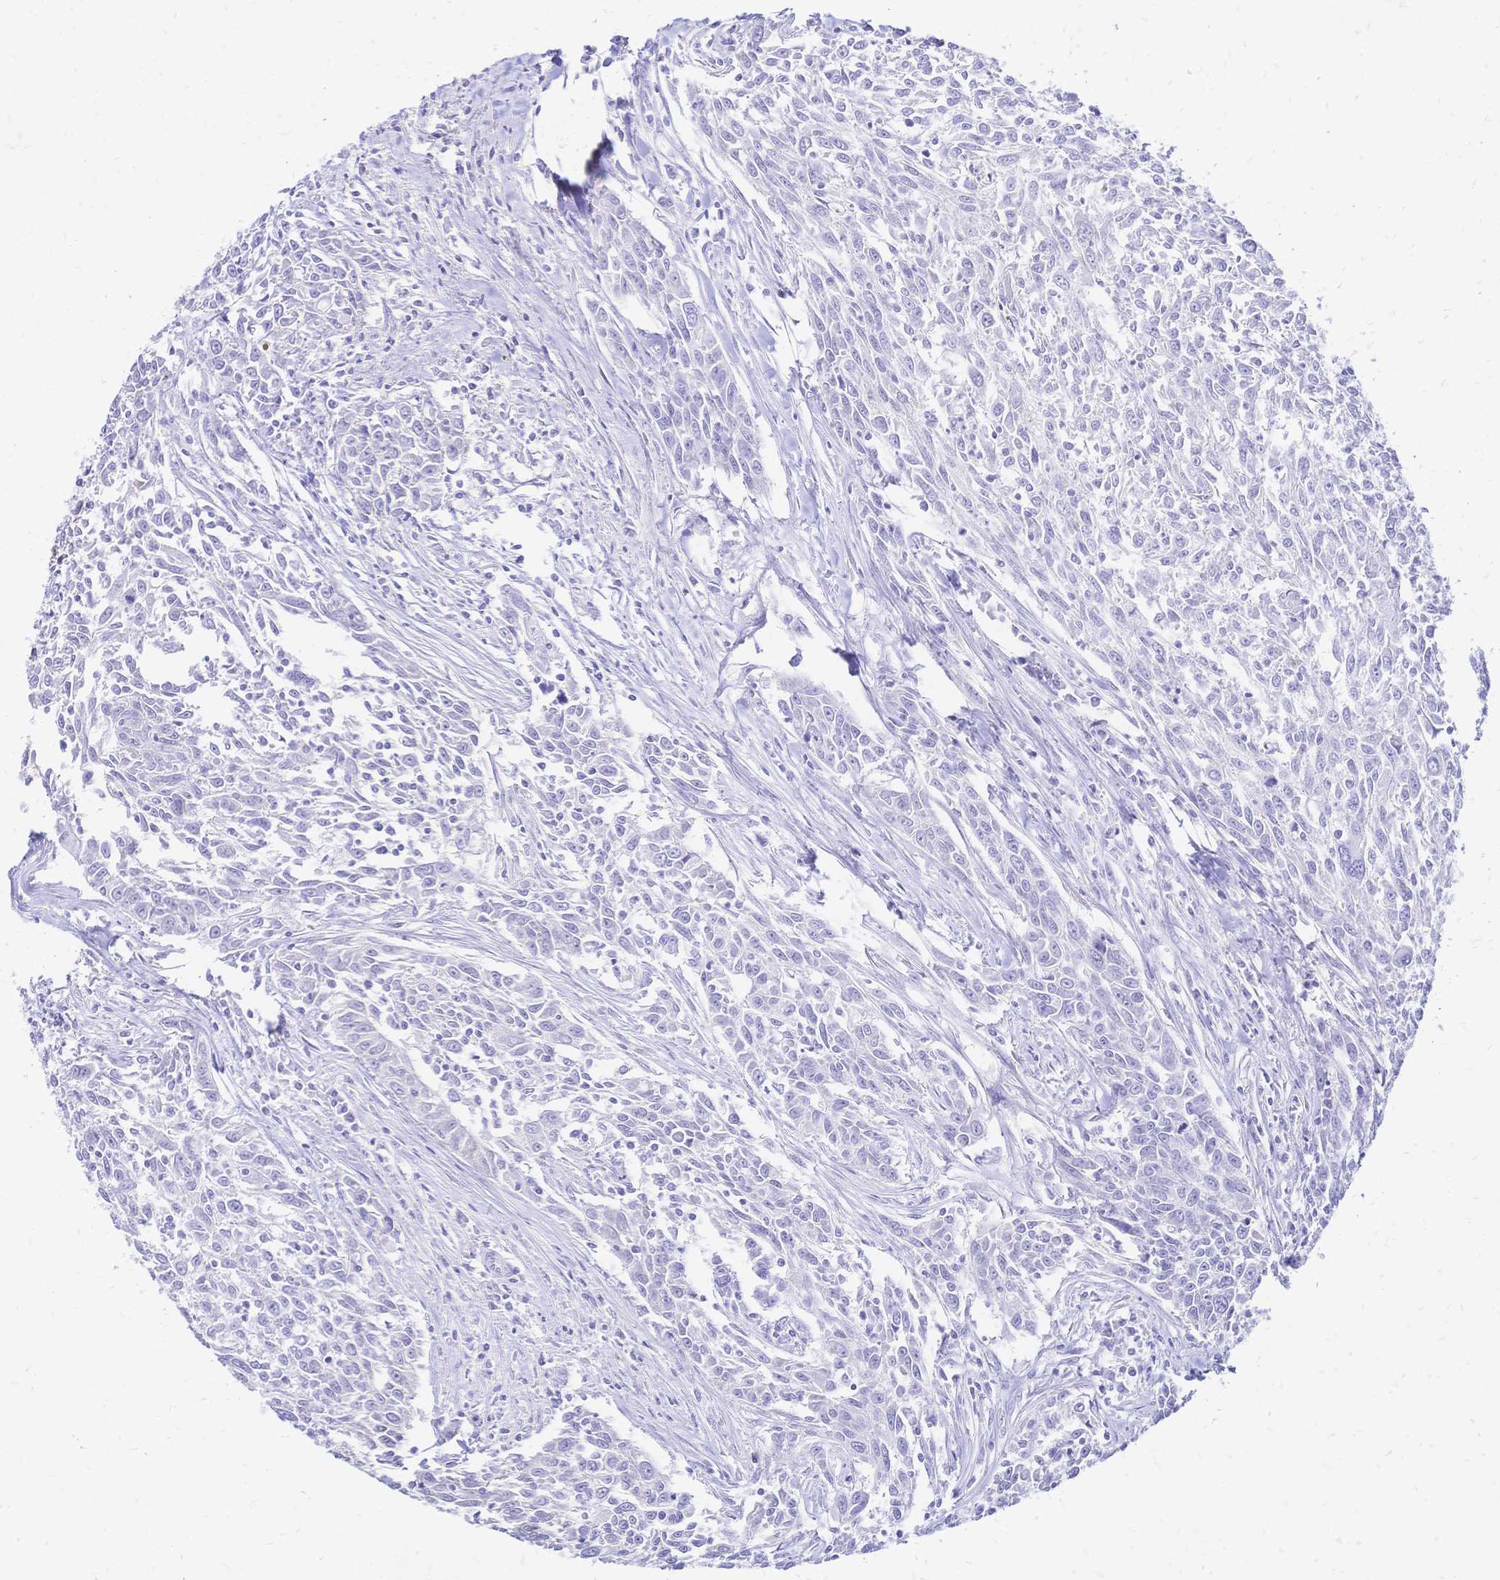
{"staining": {"intensity": "negative", "quantity": "none", "location": "none"}, "tissue": "breast cancer", "cell_type": "Tumor cells", "image_type": "cancer", "snomed": [{"axis": "morphology", "description": "Duct carcinoma"}, {"axis": "topography", "description": "Breast"}], "caption": "IHC of human breast invasive ductal carcinoma displays no positivity in tumor cells.", "gene": "GRB7", "patient": {"sex": "female", "age": 50}}